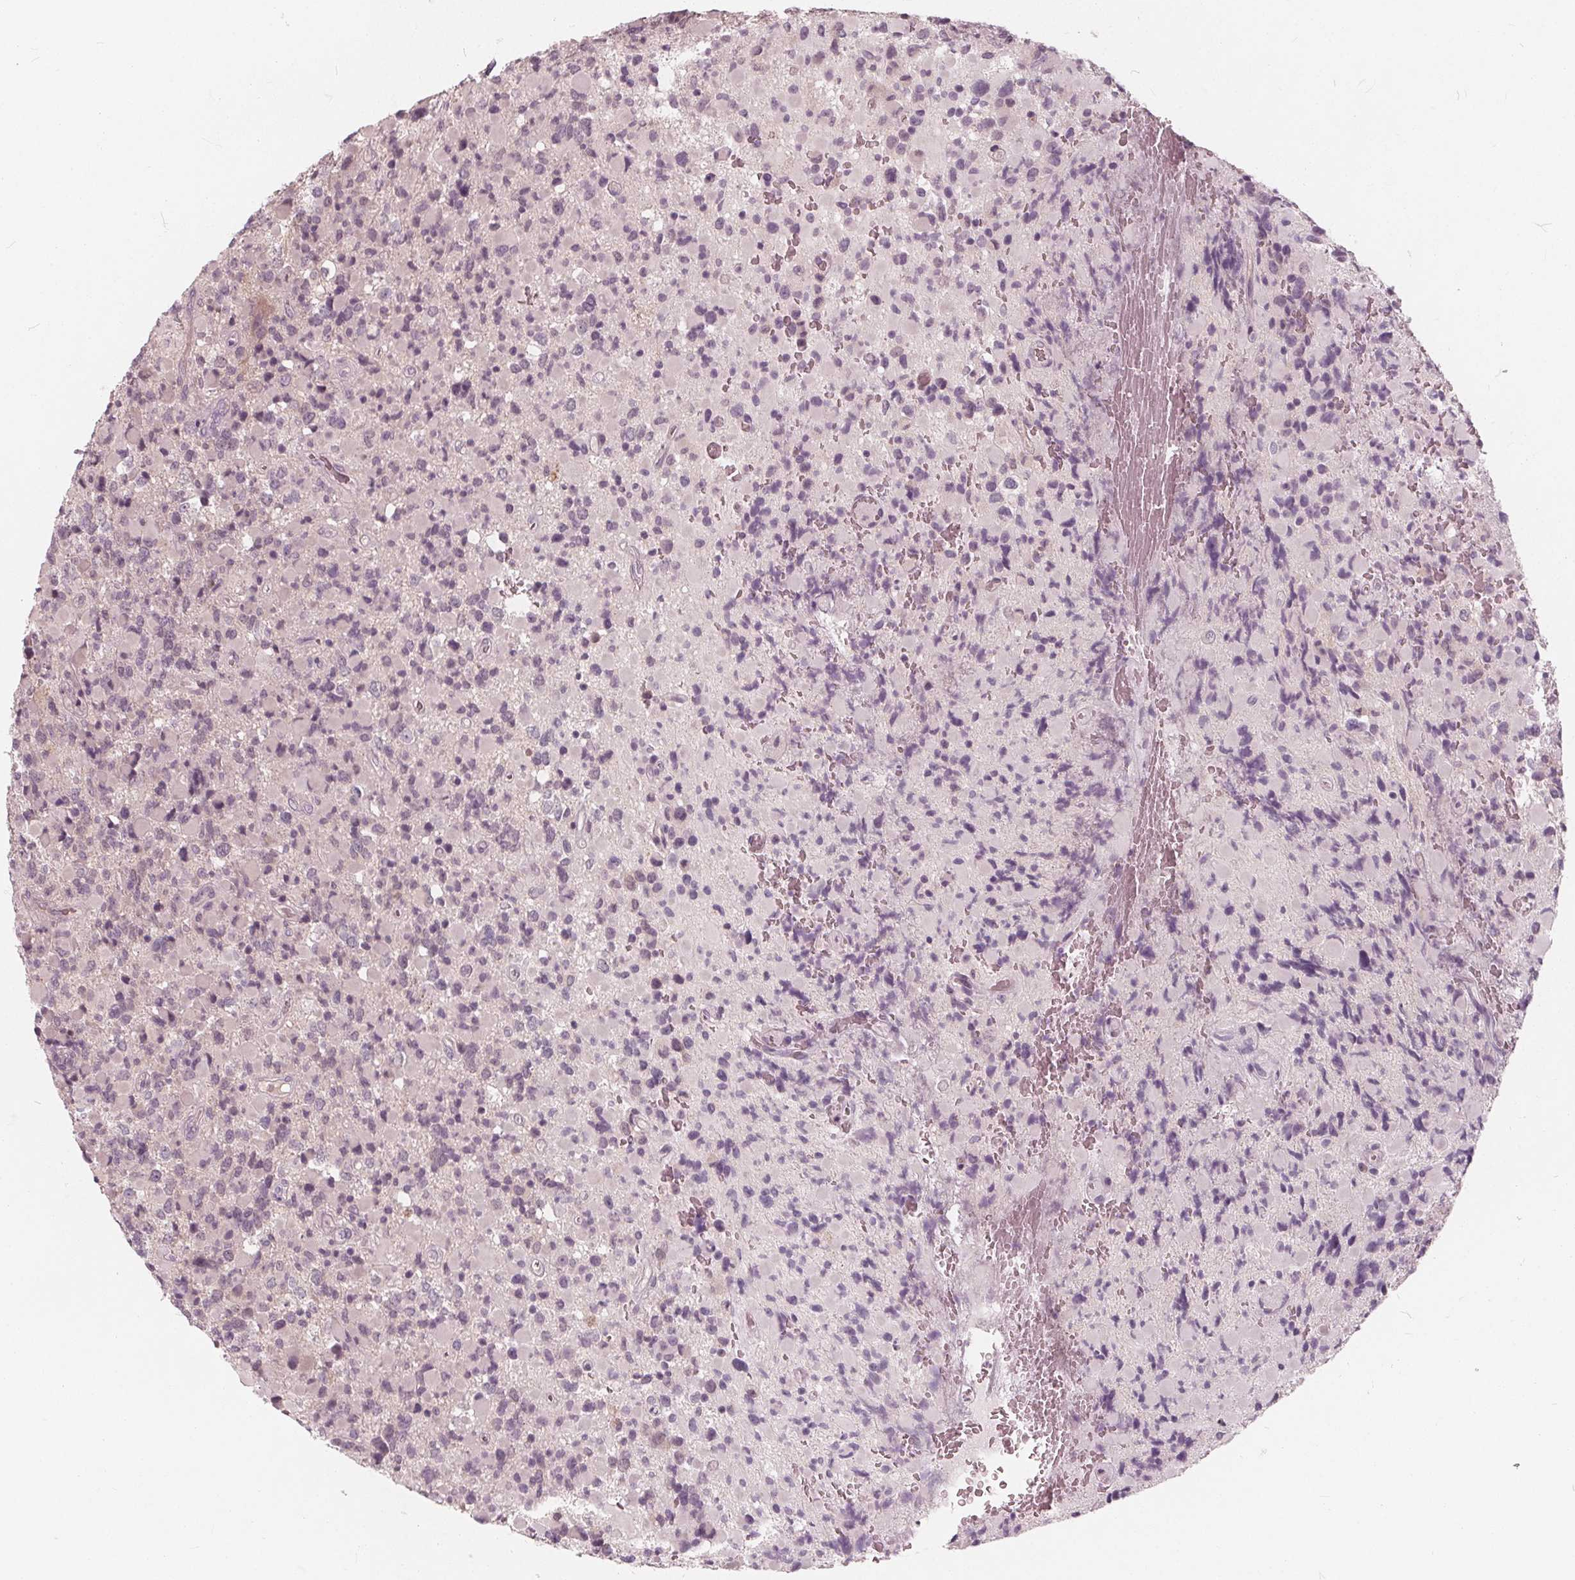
{"staining": {"intensity": "negative", "quantity": "none", "location": "none"}, "tissue": "glioma", "cell_type": "Tumor cells", "image_type": "cancer", "snomed": [{"axis": "morphology", "description": "Glioma, malignant, High grade"}, {"axis": "topography", "description": "Brain"}], "caption": "The photomicrograph shows no staining of tumor cells in glioma.", "gene": "SAT2", "patient": {"sex": "female", "age": 40}}